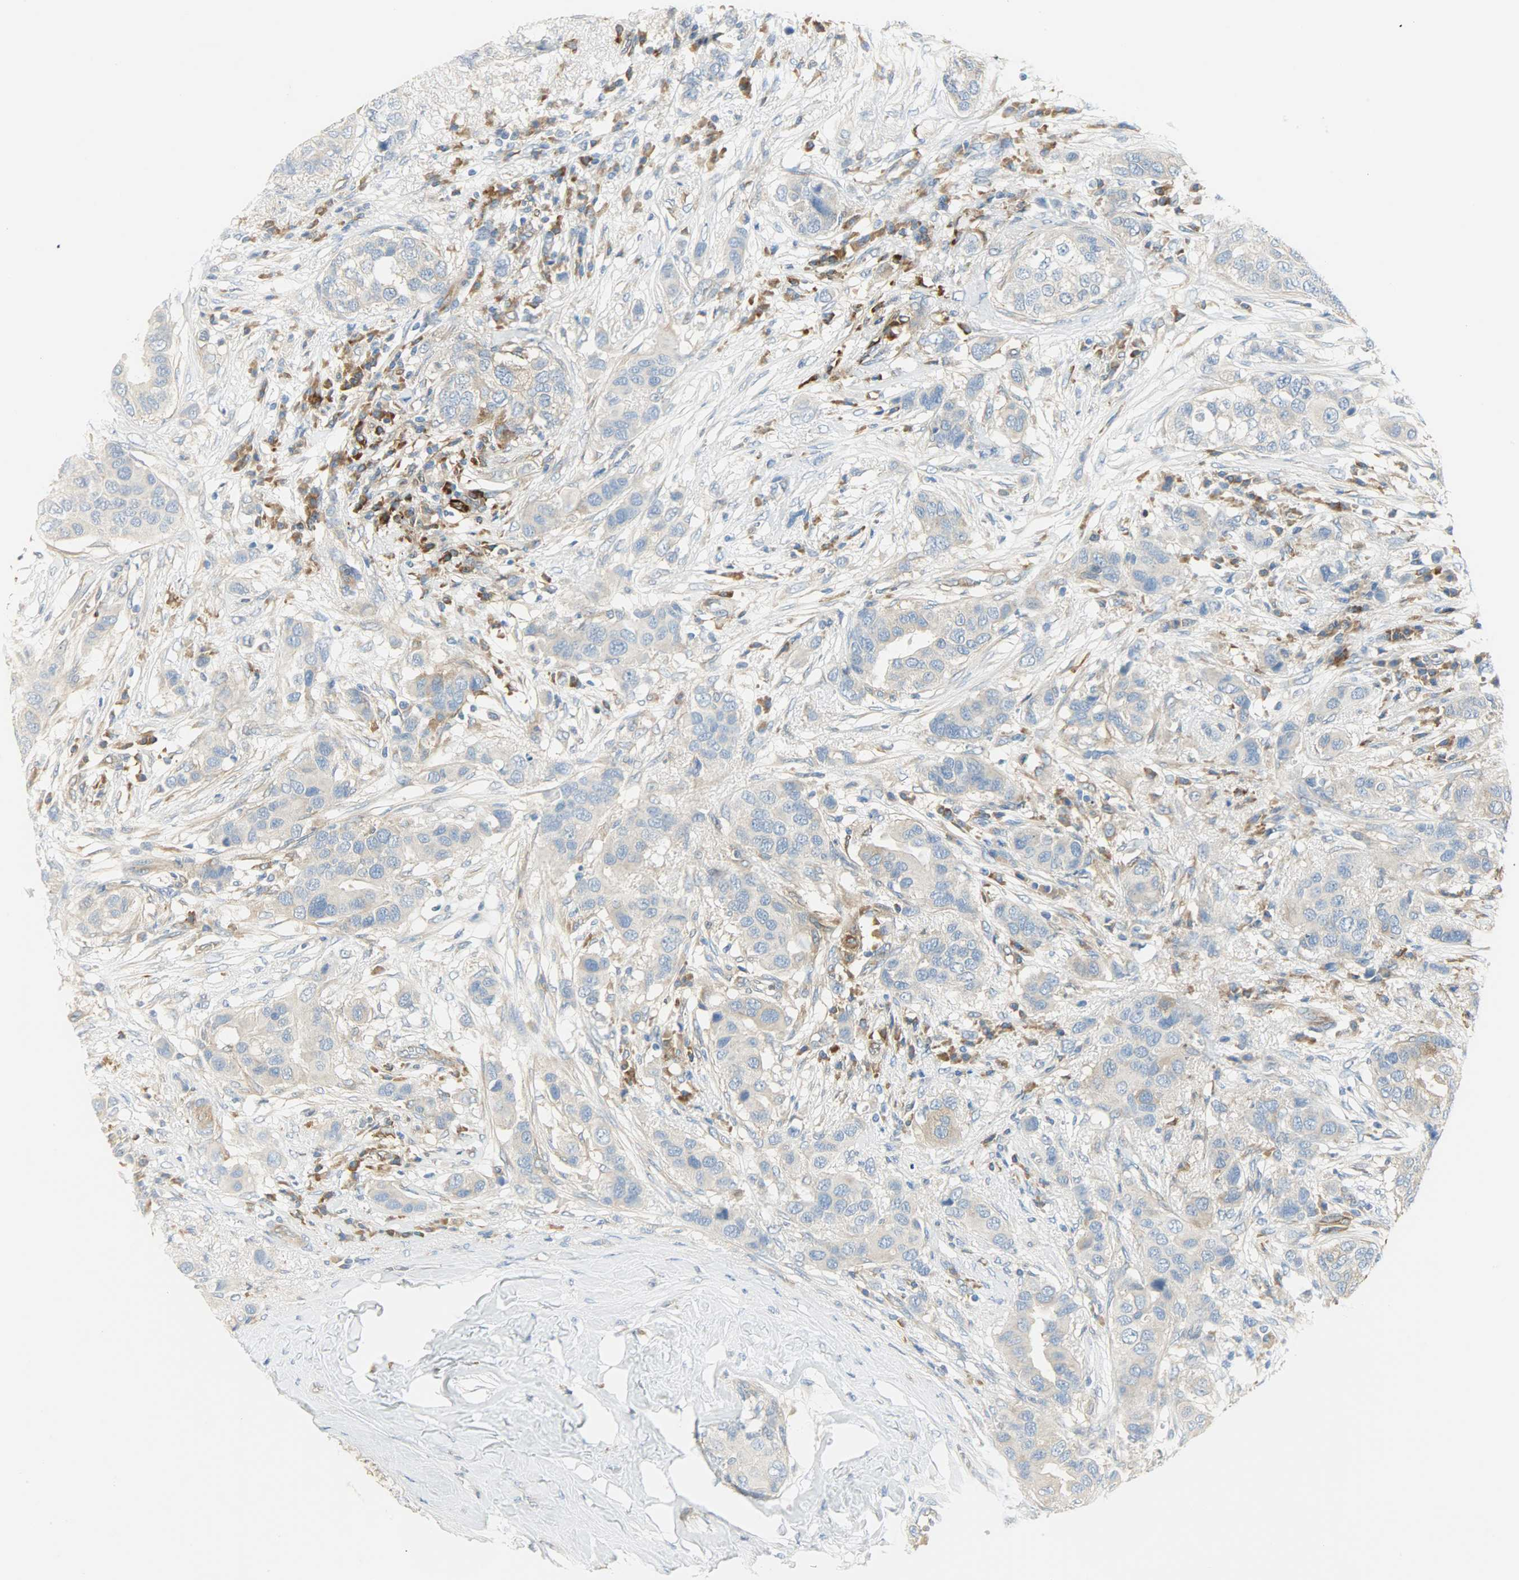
{"staining": {"intensity": "weak", "quantity": "25%-75%", "location": "cytoplasmic/membranous"}, "tissue": "breast cancer", "cell_type": "Tumor cells", "image_type": "cancer", "snomed": [{"axis": "morphology", "description": "Duct carcinoma"}, {"axis": "topography", "description": "Breast"}], "caption": "A brown stain highlights weak cytoplasmic/membranous positivity of a protein in human breast invasive ductal carcinoma tumor cells.", "gene": "WARS1", "patient": {"sex": "female", "age": 50}}